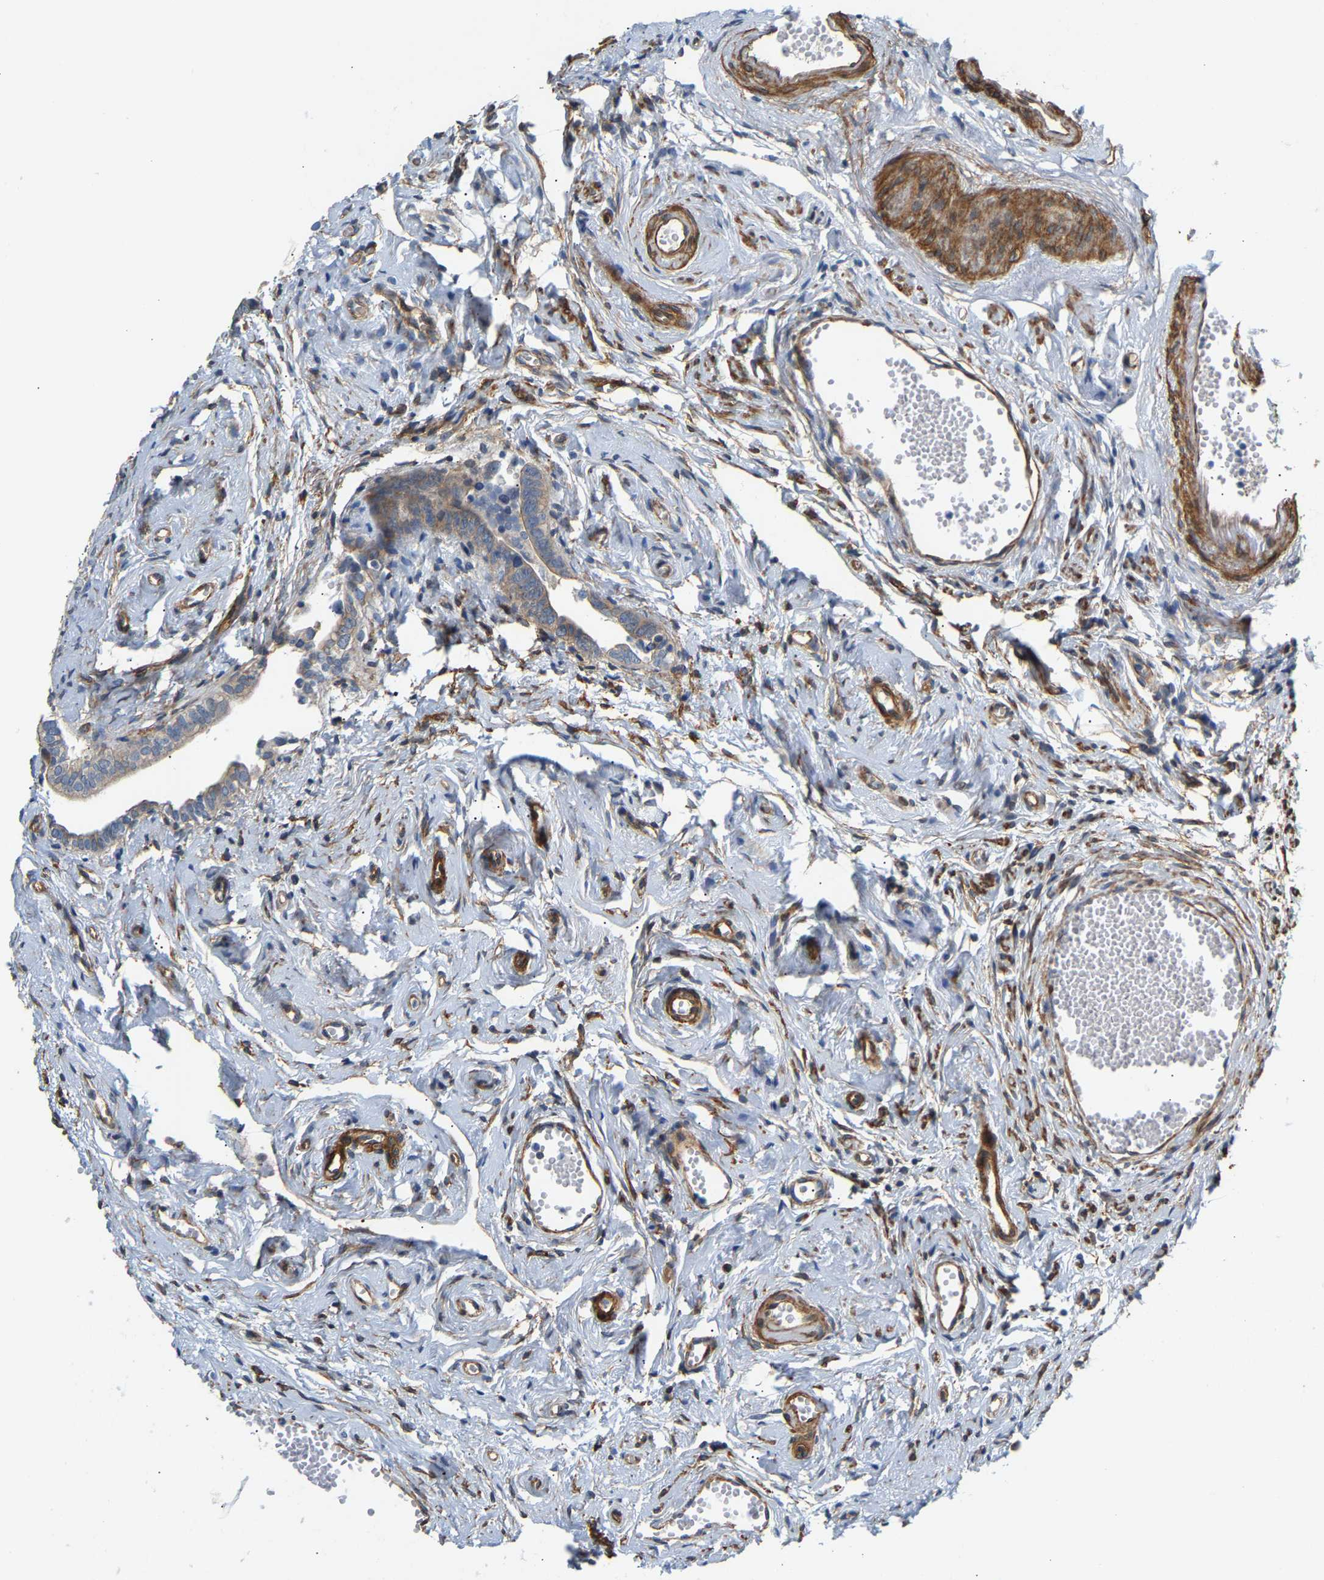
{"staining": {"intensity": "moderate", "quantity": "25%-75%", "location": "cytoplasmic/membranous"}, "tissue": "fallopian tube", "cell_type": "Glandular cells", "image_type": "normal", "snomed": [{"axis": "morphology", "description": "Normal tissue, NOS"}, {"axis": "topography", "description": "Fallopian tube"}], "caption": "Immunohistochemistry (IHC) photomicrograph of unremarkable human fallopian tube stained for a protein (brown), which reveals medium levels of moderate cytoplasmic/membranous staining in about 25%-75% of glandular cells.", "gene": "PAWR", "patient": {"sex": "female", "age": 71}}